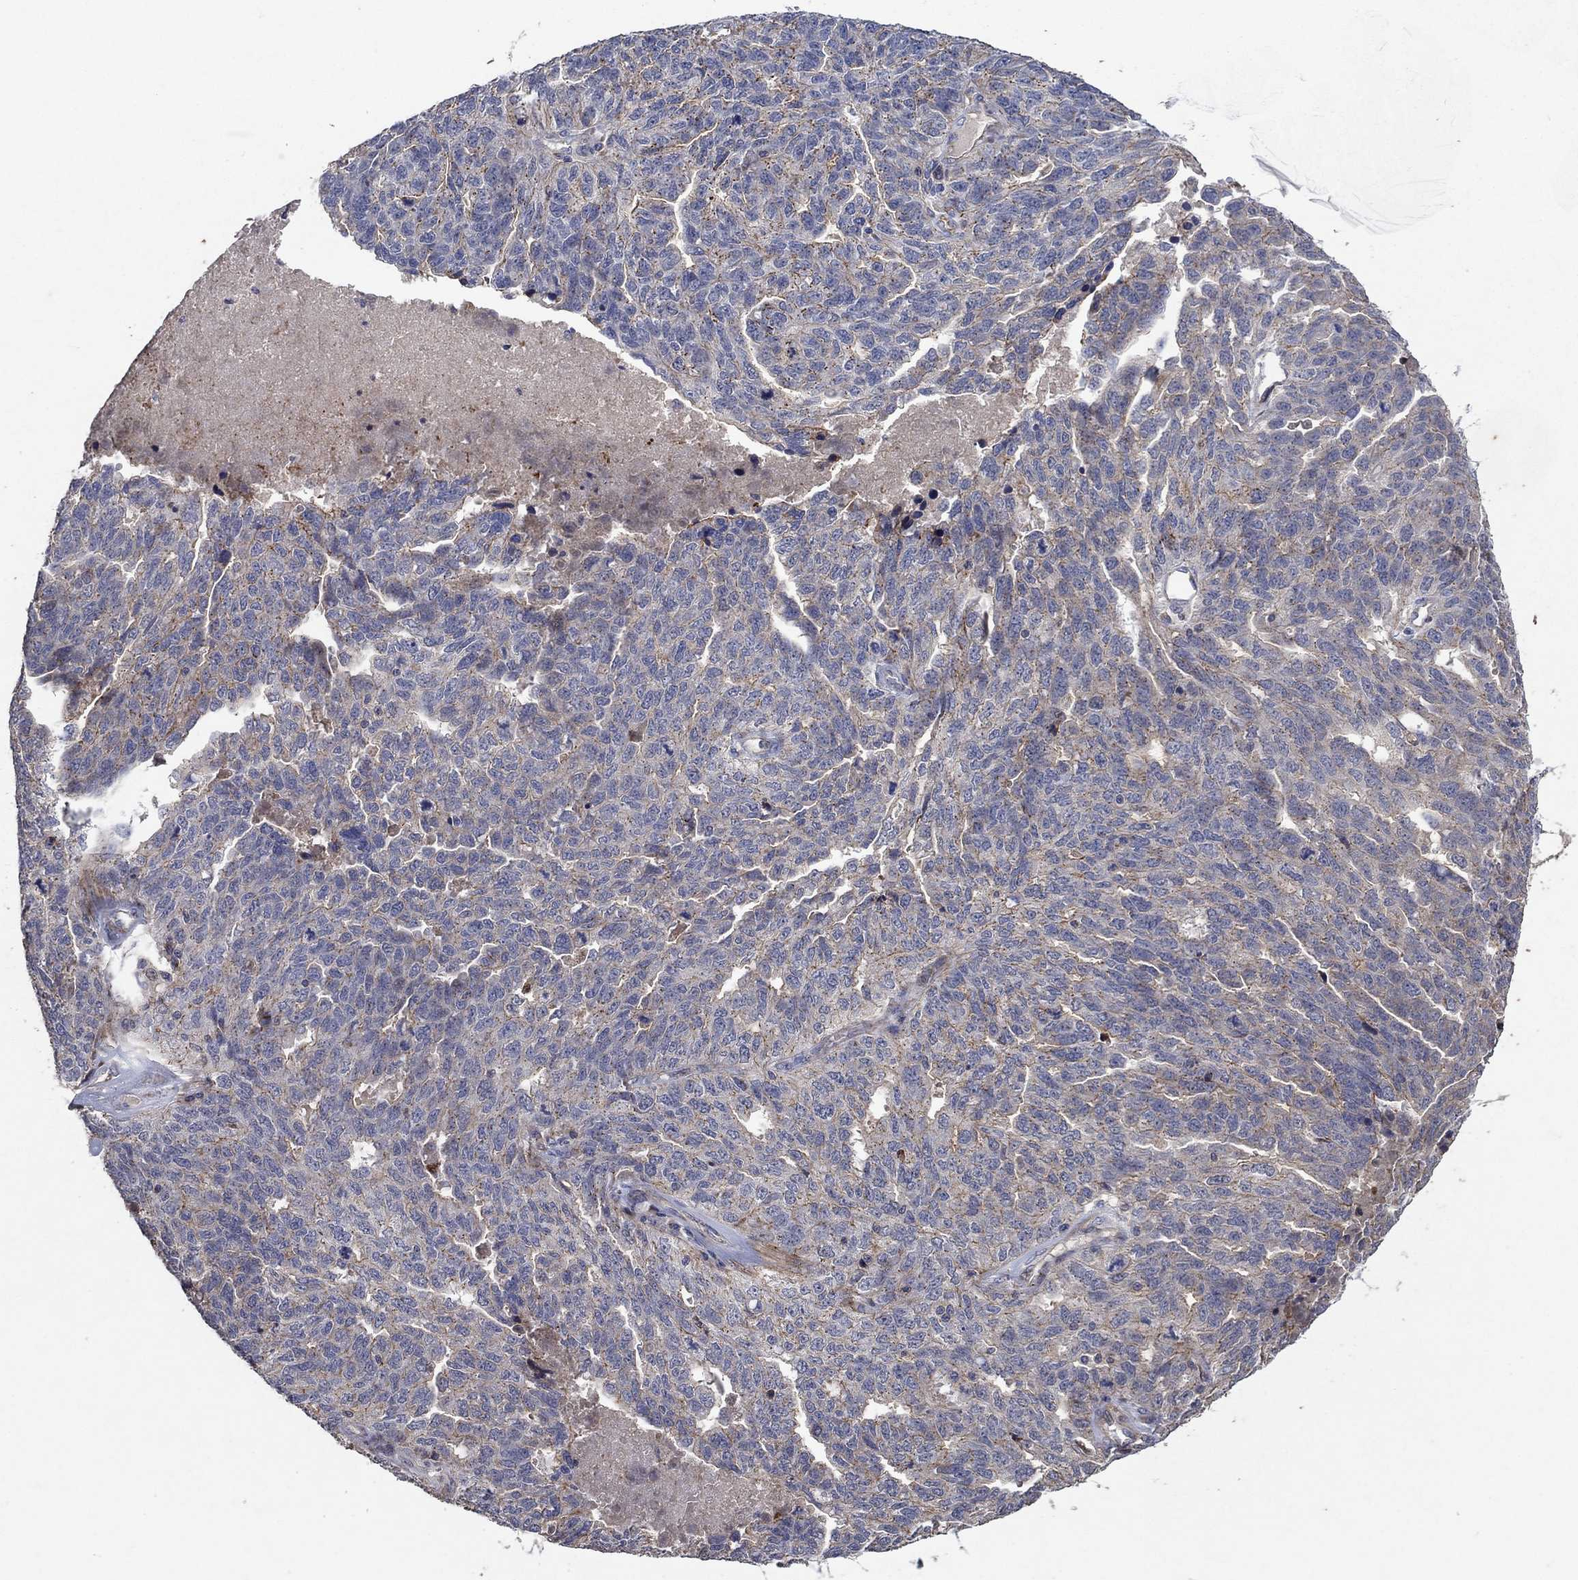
{"staining": {"intensity": "moderate", "quantity": "<25%", "location": "cytoplasmic/membranous"}, "tissue": "ovarian cancer", "cell_type": "Tumor cells", "image_type": "cancer", "snomed": [{"axis": "morphology", "description": "Cystadenocarcinoma, serous, NOS"}, {"axis": "topography", "description": "Ovary"}], "caption": "Tumor cells display moderate cytoplasmic/membranous staining in approximately <25% of cells in serous cystadenocarcinoma (ovarian).", "gene": "FRG1", "patient": {"sex": "female", "age": 71}}